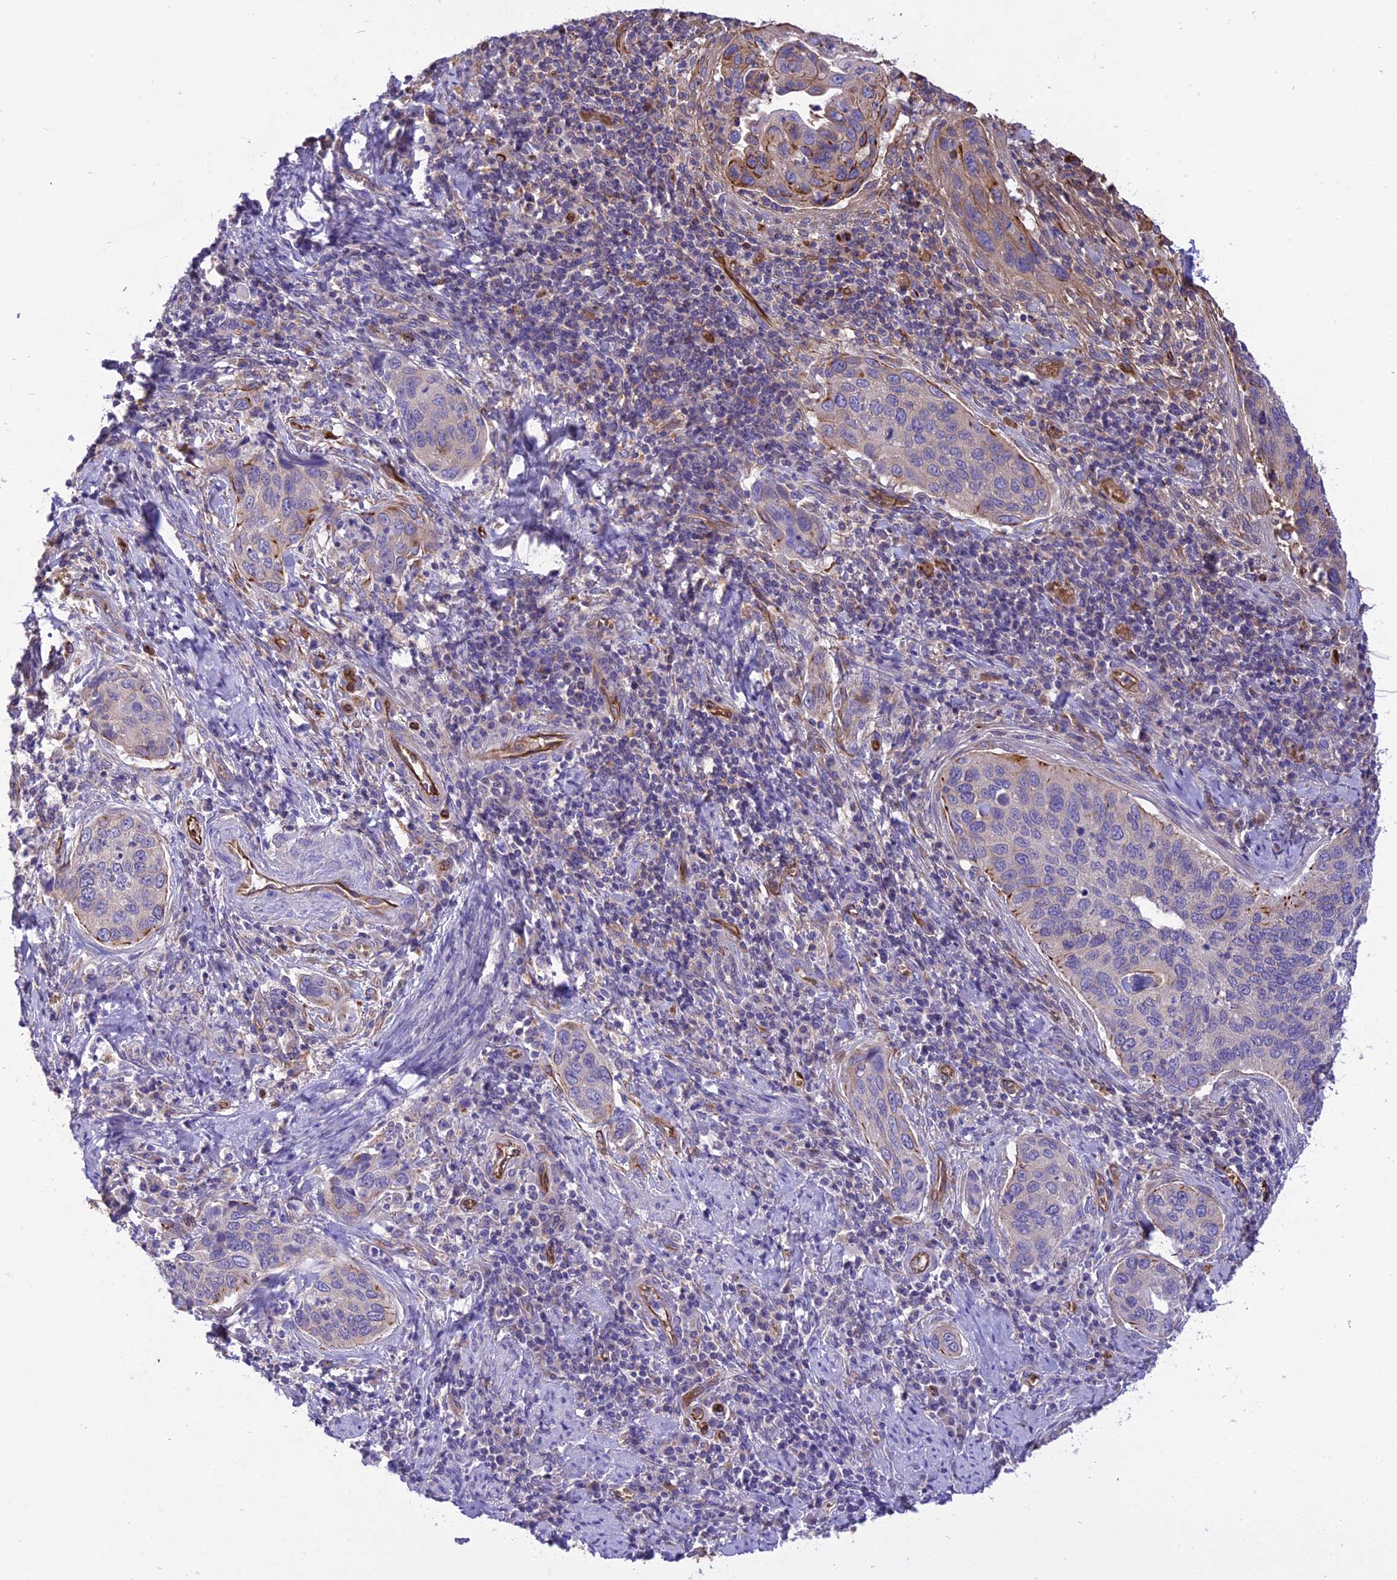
{"staining": {"intensity": "moderate", "quantity": "<25%", "location": "cytoplasmic/membranous"}, "tissue": "cervical cancer", "cell_type": "Tumor cells", "image_type": "cancer", "snomed": [{"axis": "morphology", "description": "Squamous cell carcinoma, NOS"}, {"axis": "topography", "description": "Cervix"}], "caption": "Tumor cells demonstrate low levels of moderate cytoplasmic/membranous expression in approximately <25% of cells in human cervical cancer. The protein of interest is shown in brown color, while the nuclei are stained blue.", "gene": "TTC4", "patient": {"sex": "female", "age": 53}}